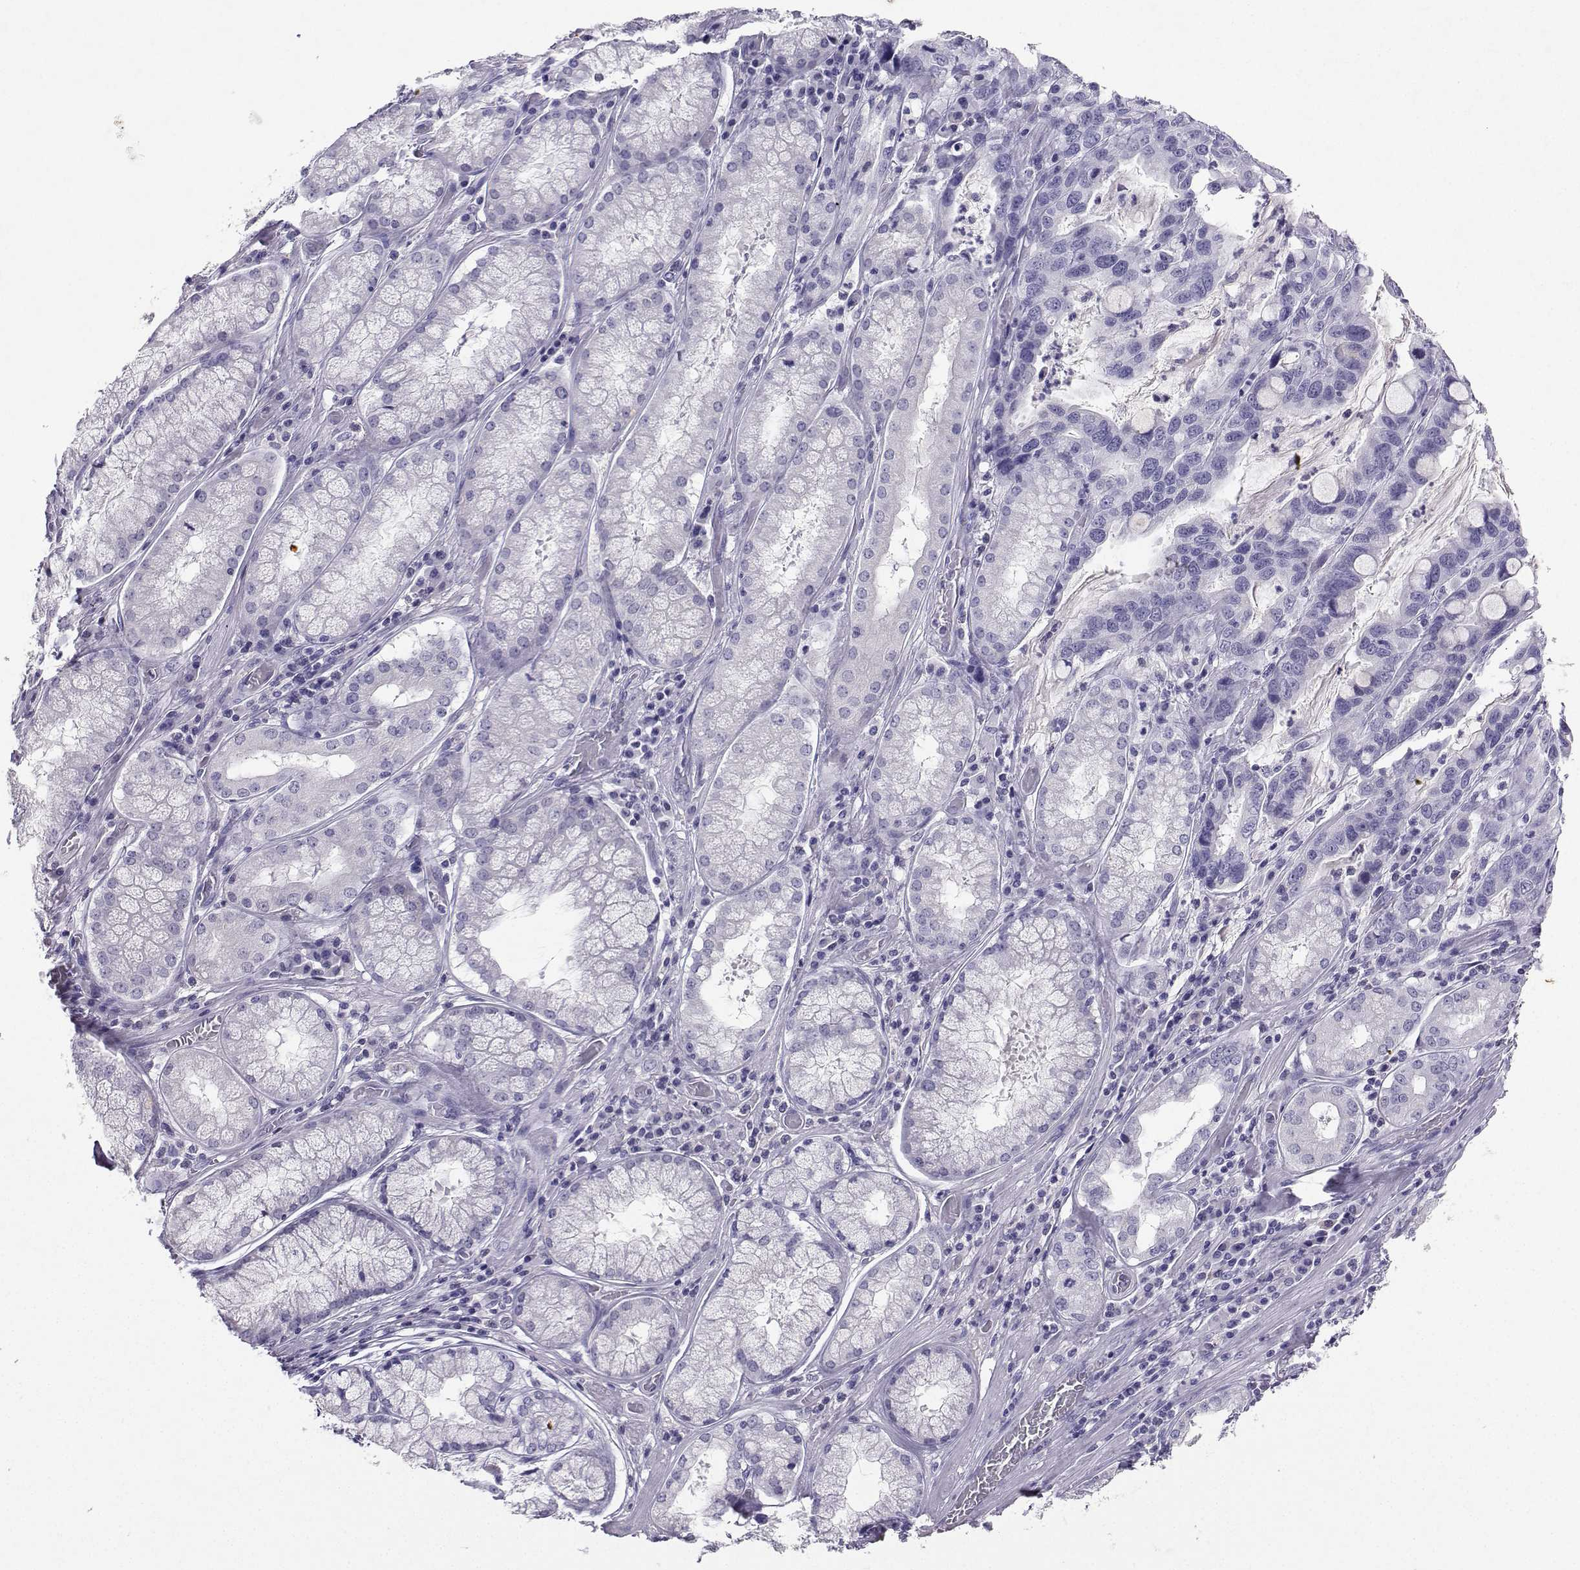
{"staining": {"intensity": "negative", "quantity": "none", "location": "none"}, "tissue": "stomach cancer", "cell_type": "Tumor cells", "image_type": "cancer", "snomed": [{"axis": "morphology", "description": "Adenocarcinoma, NOS"}, {"axis": "topography", "description": "Stomach, lower"}], "caption": "An image of human stomach adenocarcinoma is negative for staining in tumor cells.", "gene": "GRIK4", "patient": {"sex": "female", "age": 76}}